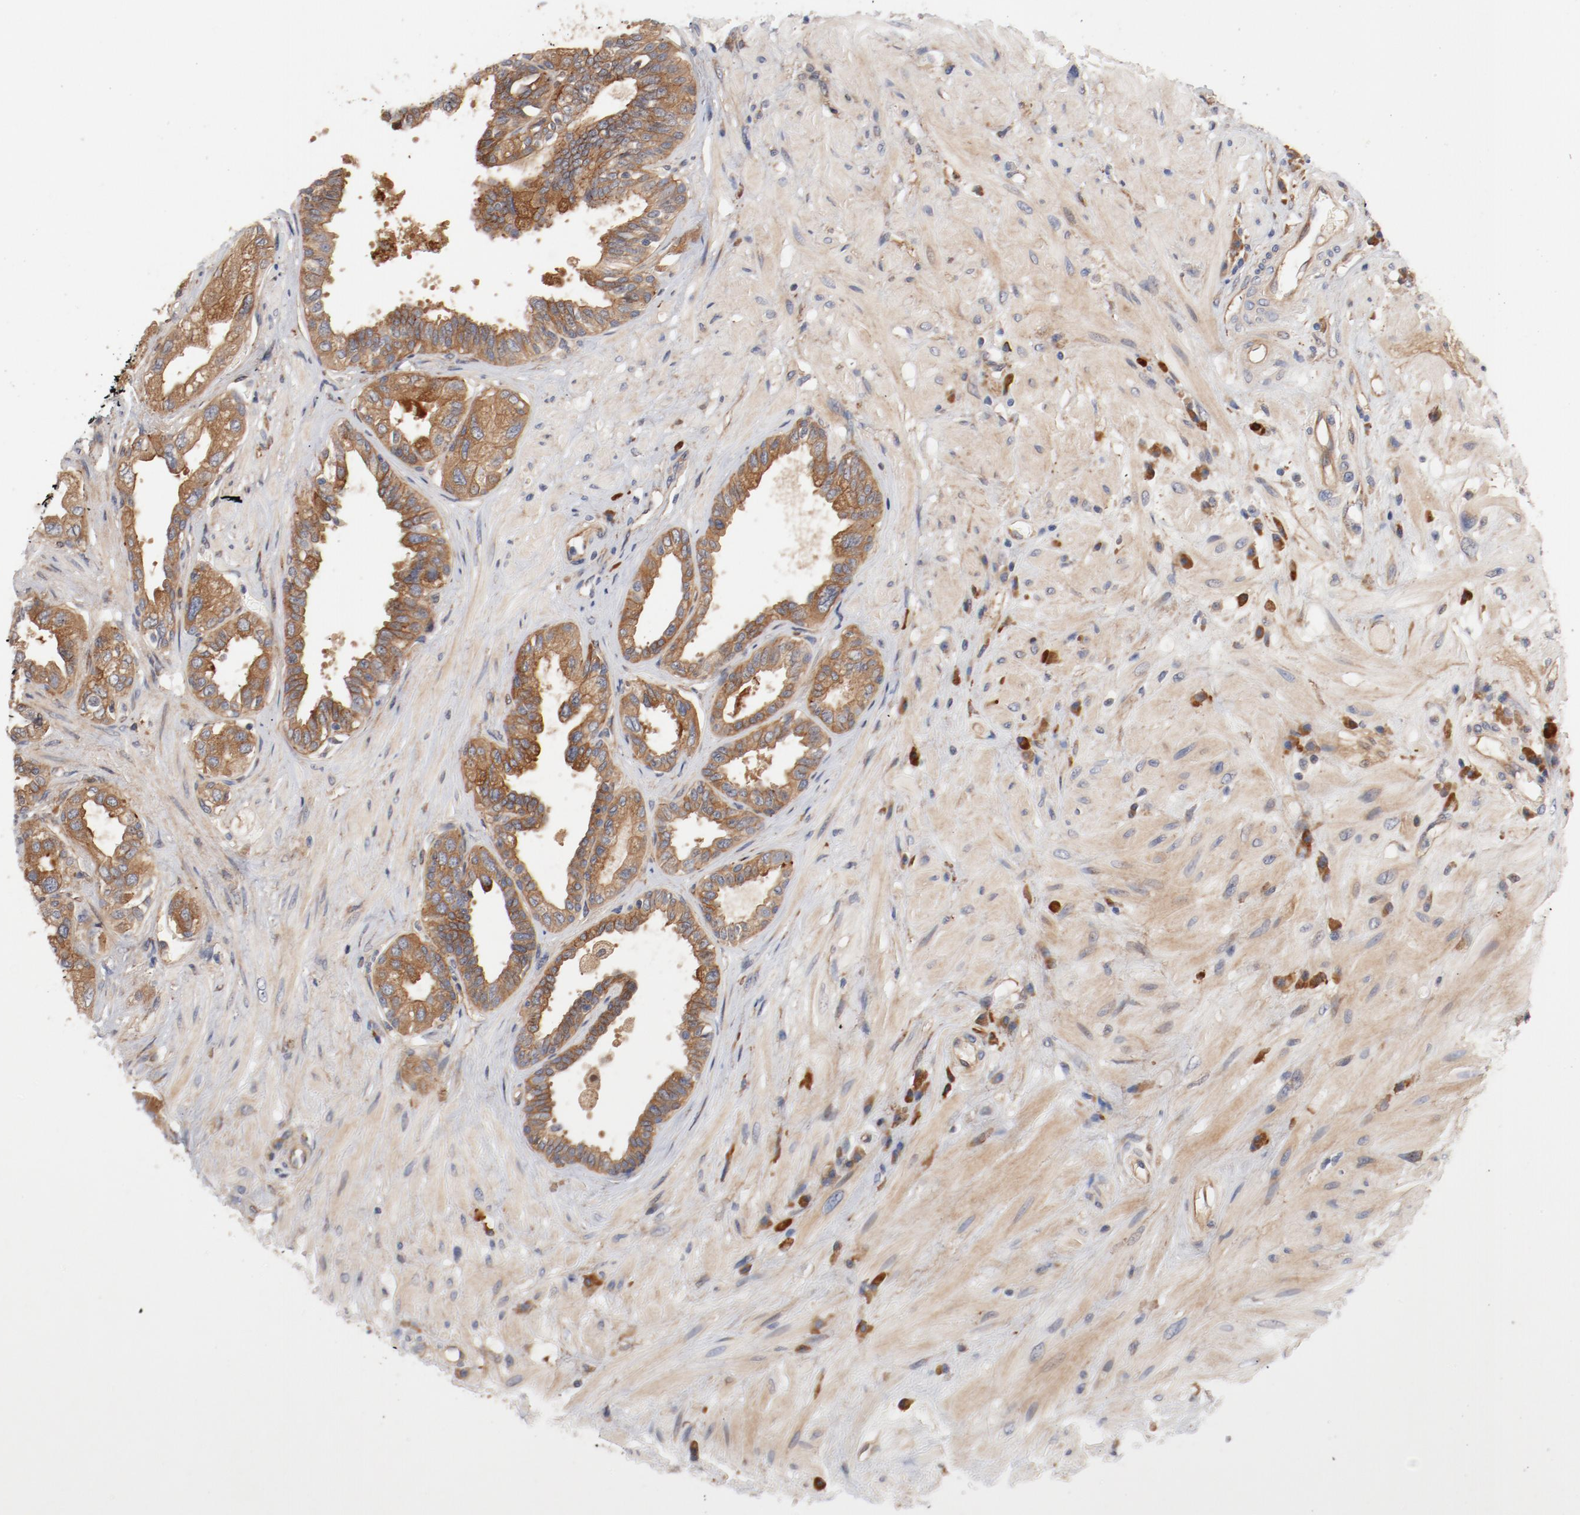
{"staining": {"intensity": "moderate", "quantity": ">75%", "location": "cytoplasmic/membranous"}, "tissue": "seminal vesicle", "cell_type": "Glandular cells", "image_type": "normal", "snomed": [{"axis": "morphology", "description": "Normal tissue, NOS"}, {"axis": "topography", "description": "Seminal veicle"}], "caption": "Unremarkable seminal vesicle was stained to show a protein in brown. There is medium levels of moderate cytoplasmic/membranous expression in about >75% of glandular cells.", "gene": "PITPNM2", "patient": {"sex": "male", "age": 61}}